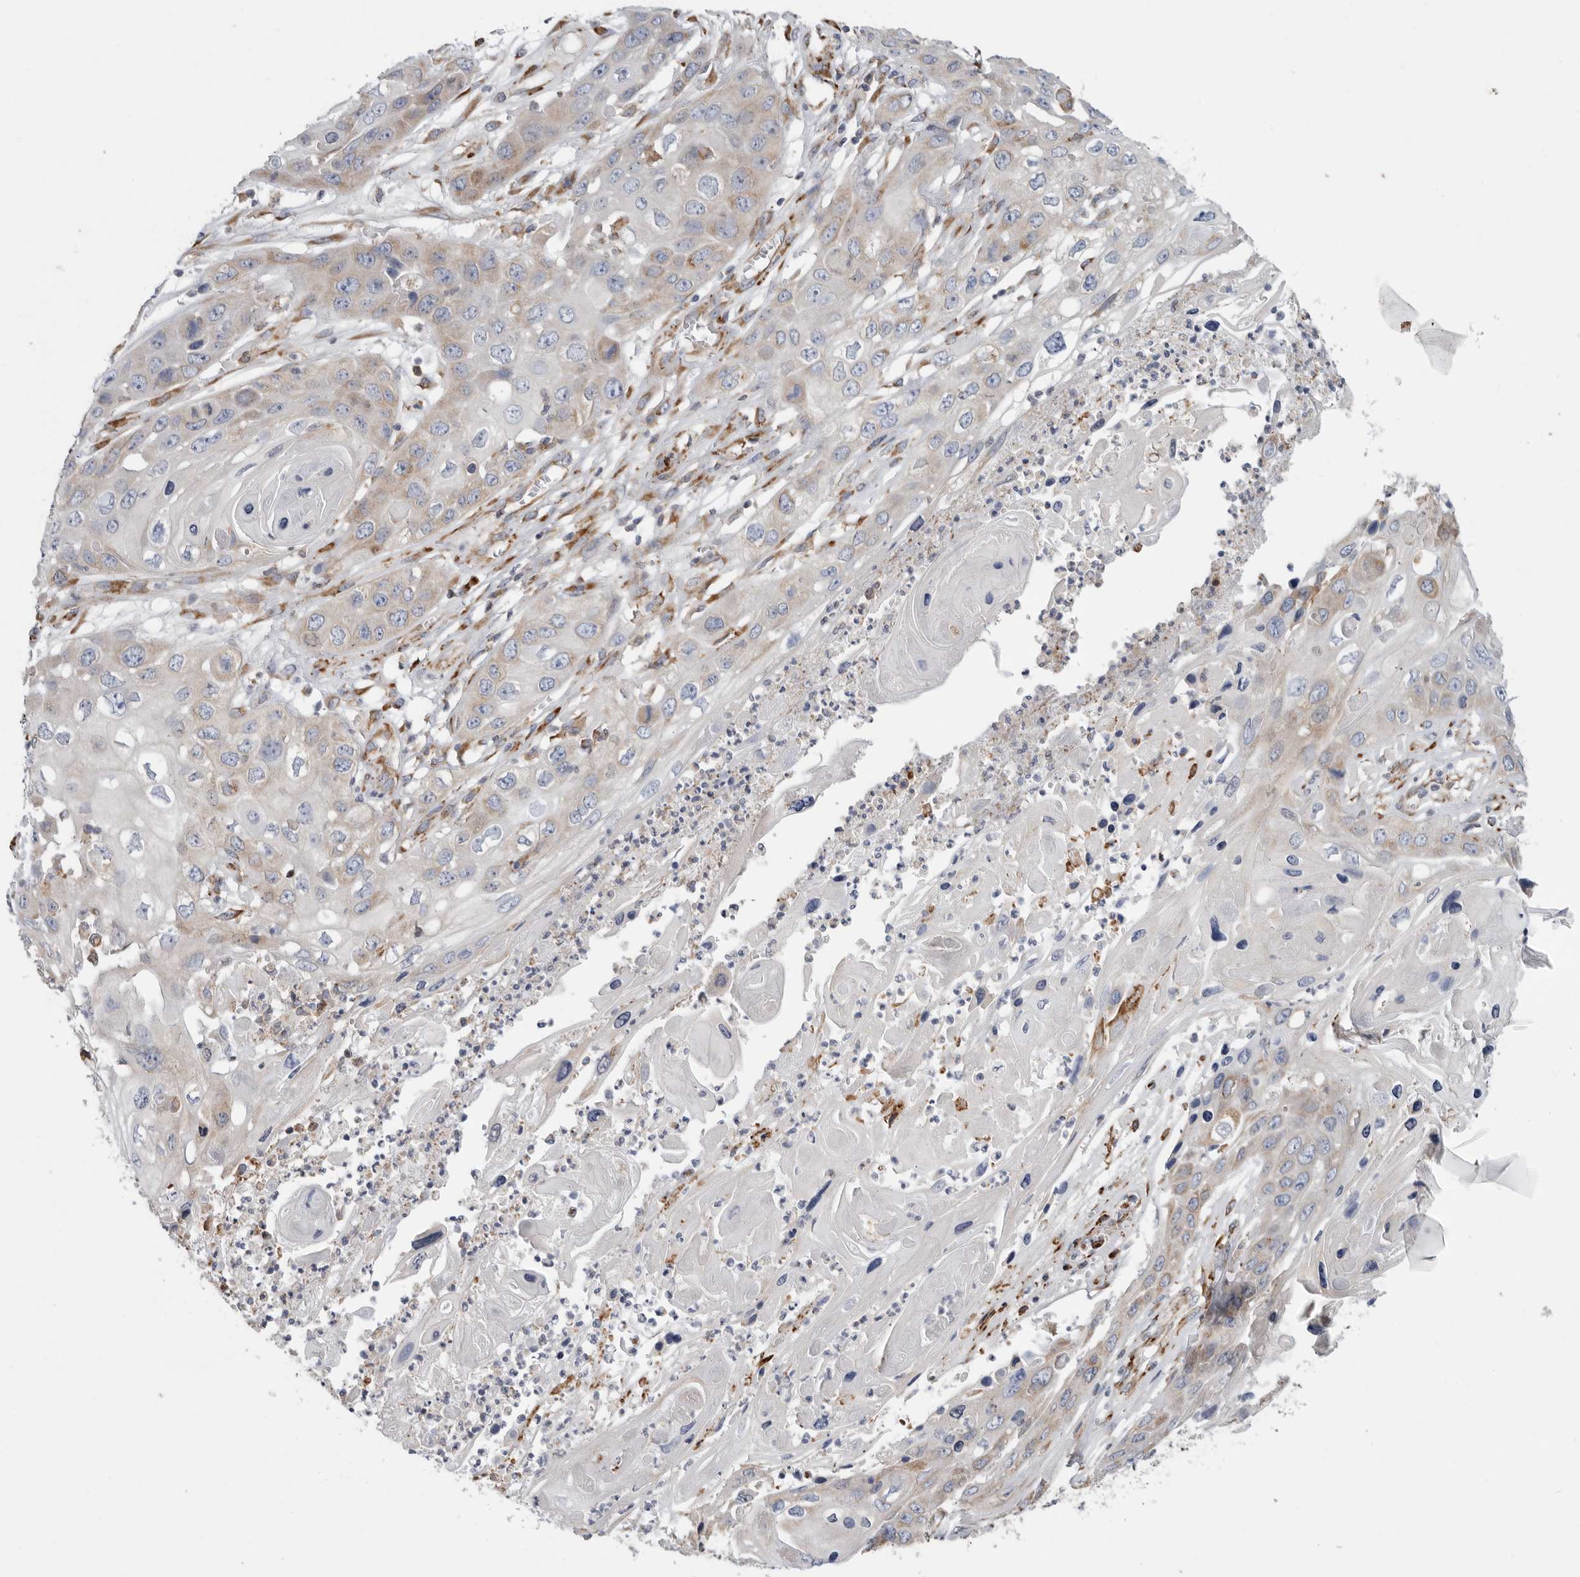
{"staining": {"intensity": "moderate", "quantity": "<25%", "location": "cytoplasmic/membranous"}, "tissue": "skin cancer", "cell_type": "Tumor cells", "image_type": "cancer", "snomed": [{"axis": "morphology", "description": "Squamous cell carcinoma, NOS"}, {"axis": "topography", "description": "Skin"}], "caption": "Skin squamous cell carcinoma stained with DAB IHC reveals low levels of moderate cytoplasmic/membranous staining in approximately <25% of tumor cells. The protein is stained brown, and the nuclei are stained in blue (DAB IHC with brightfield microscopy, high magnification).", "gene": "GANAB", "patient": {"sex": "male", "age": 55}}